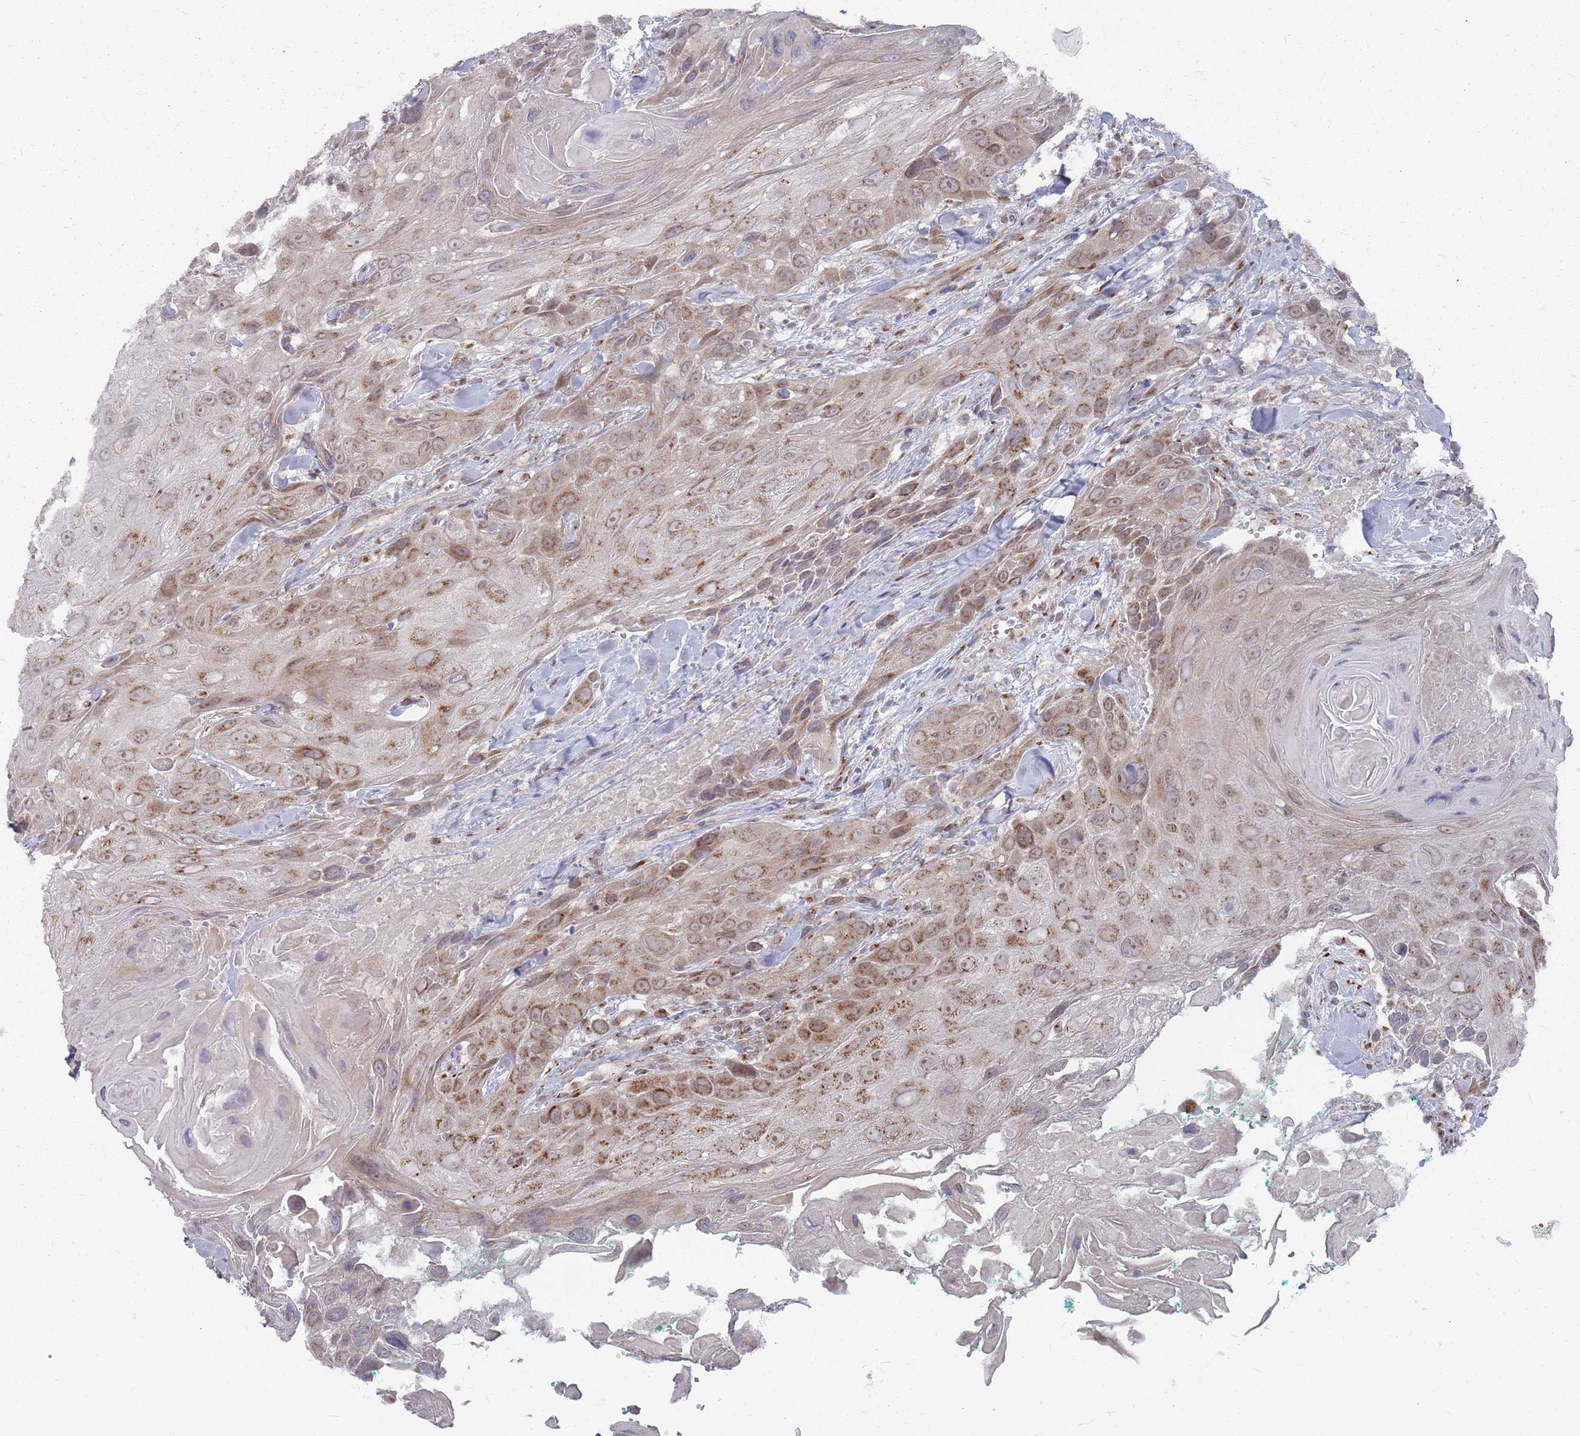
{"staining": {"intensity": "moderate", "quantity": ">75%", "location": "cytoplasmic/membranous"}, "tissue": "head and neck cancer", "cell_type": "Tumor cells", "image_type": "cancer", "snomed": [{"axis": "morphology", "description": "Squamous cell carcinoma, NOS"}, {"axis": "topography", "description": "Head-Neck"}], "caption": "The photomicrograph displays staining of head and neck cancer, revealing moderate cytoplasmic/membranous protein staining (brown color) within tumor cells.", "gene": "FMO4", "patient": {"sex": "male", "age": 81}}